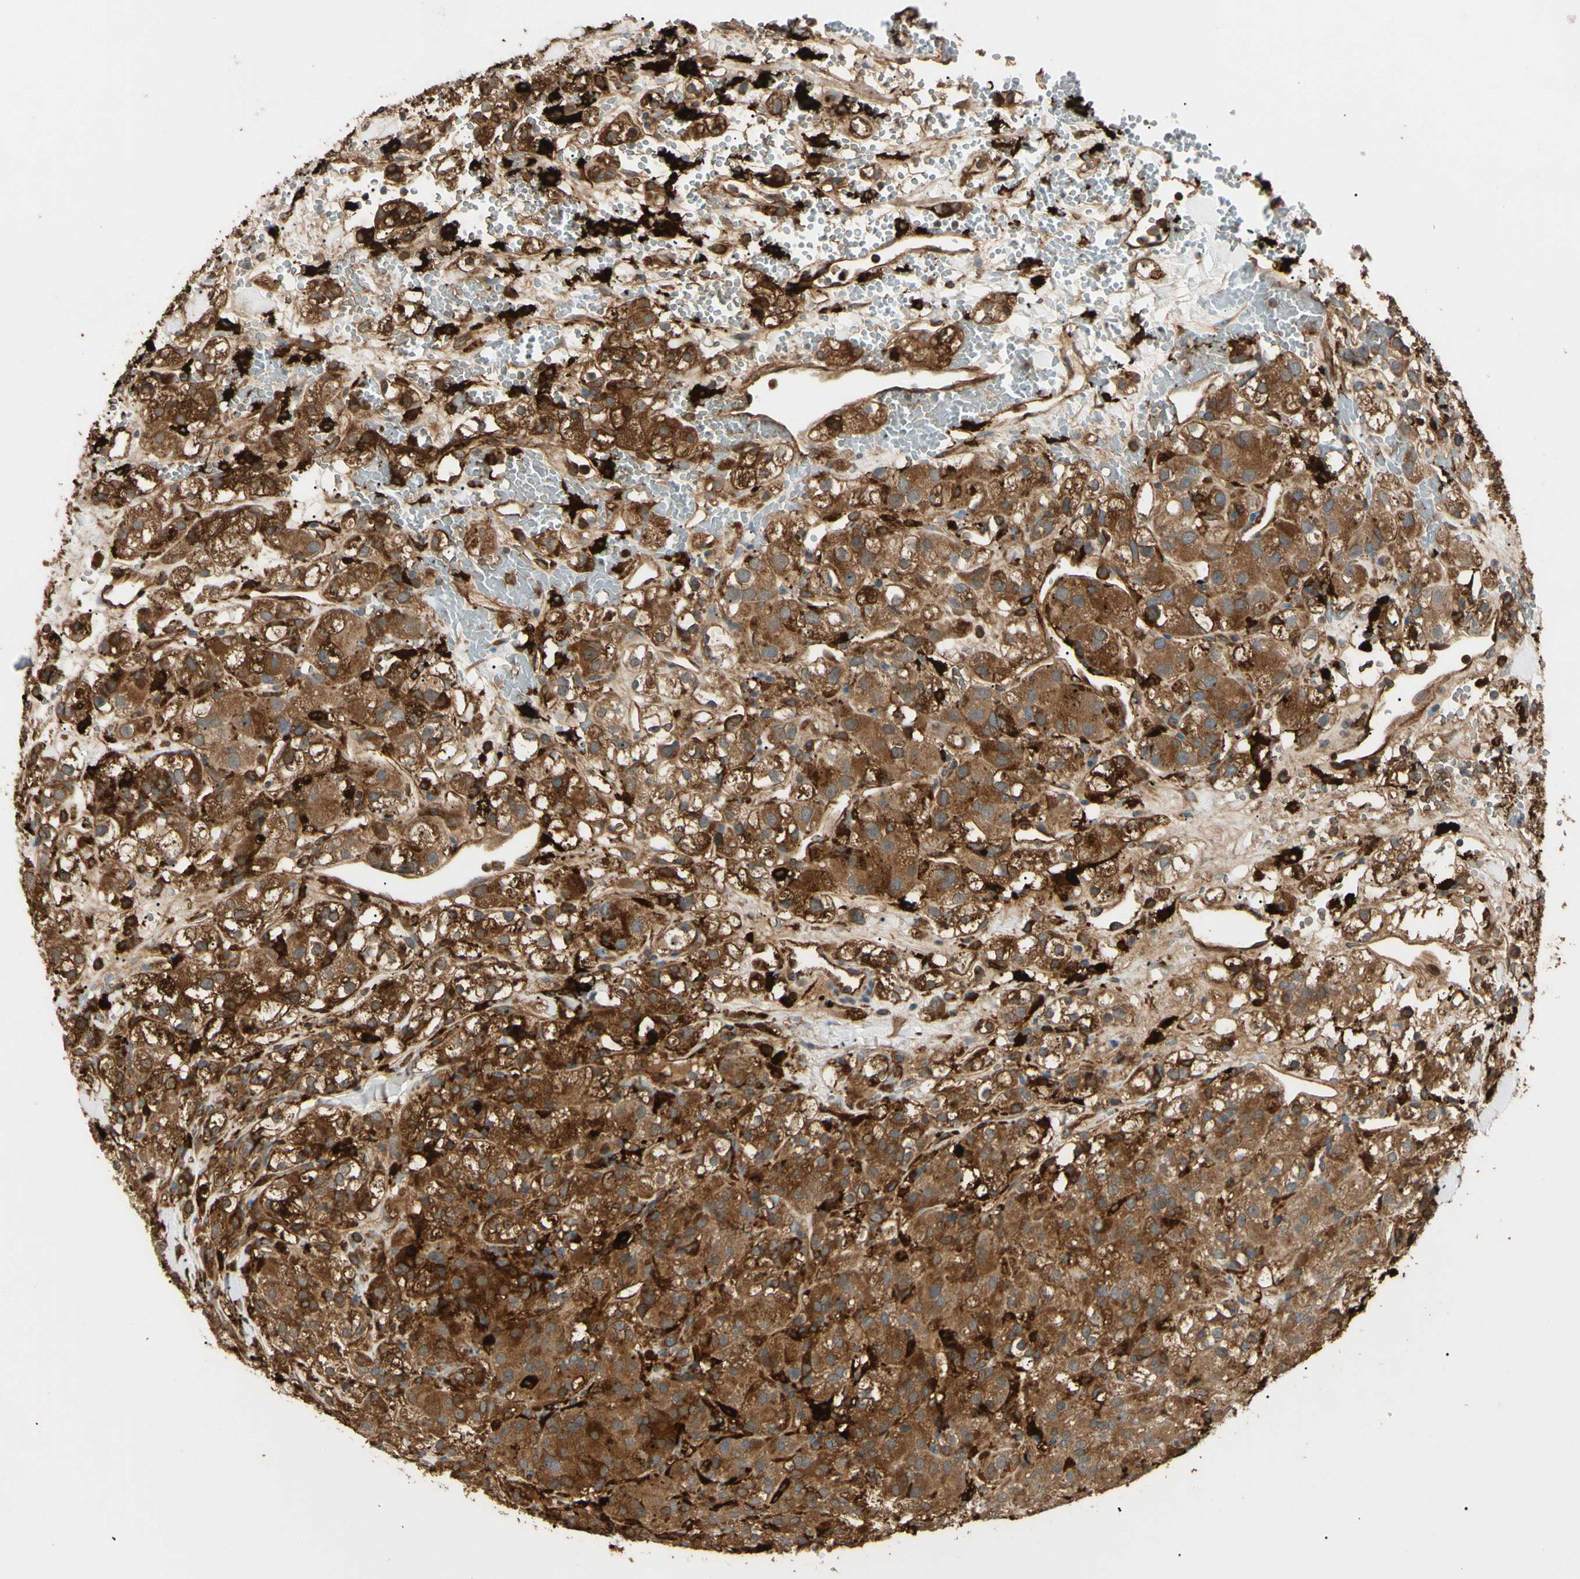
{"staining": {"intensity": "strong", "quantity": ">75%", "location": "cytoplasmic/membranous"}, "tissue": "renal cancer", "cell_type": "Tumor cells", "image_type": "cancer", "snomed": [{"axis": "morphology", "description": "Adenocarcinoma, NOS"}, {"axis": "topography", "description": "Kidney"}], "caption": "Approximately >75% of tumor cells in human renal adenocarcinoma reveal strong cytoplasmic/membranous protein positivity as visualized by brown immunohistochemical staining.", "gene": "PTPN12", "patient": {"sex": "male", "age": 61}}